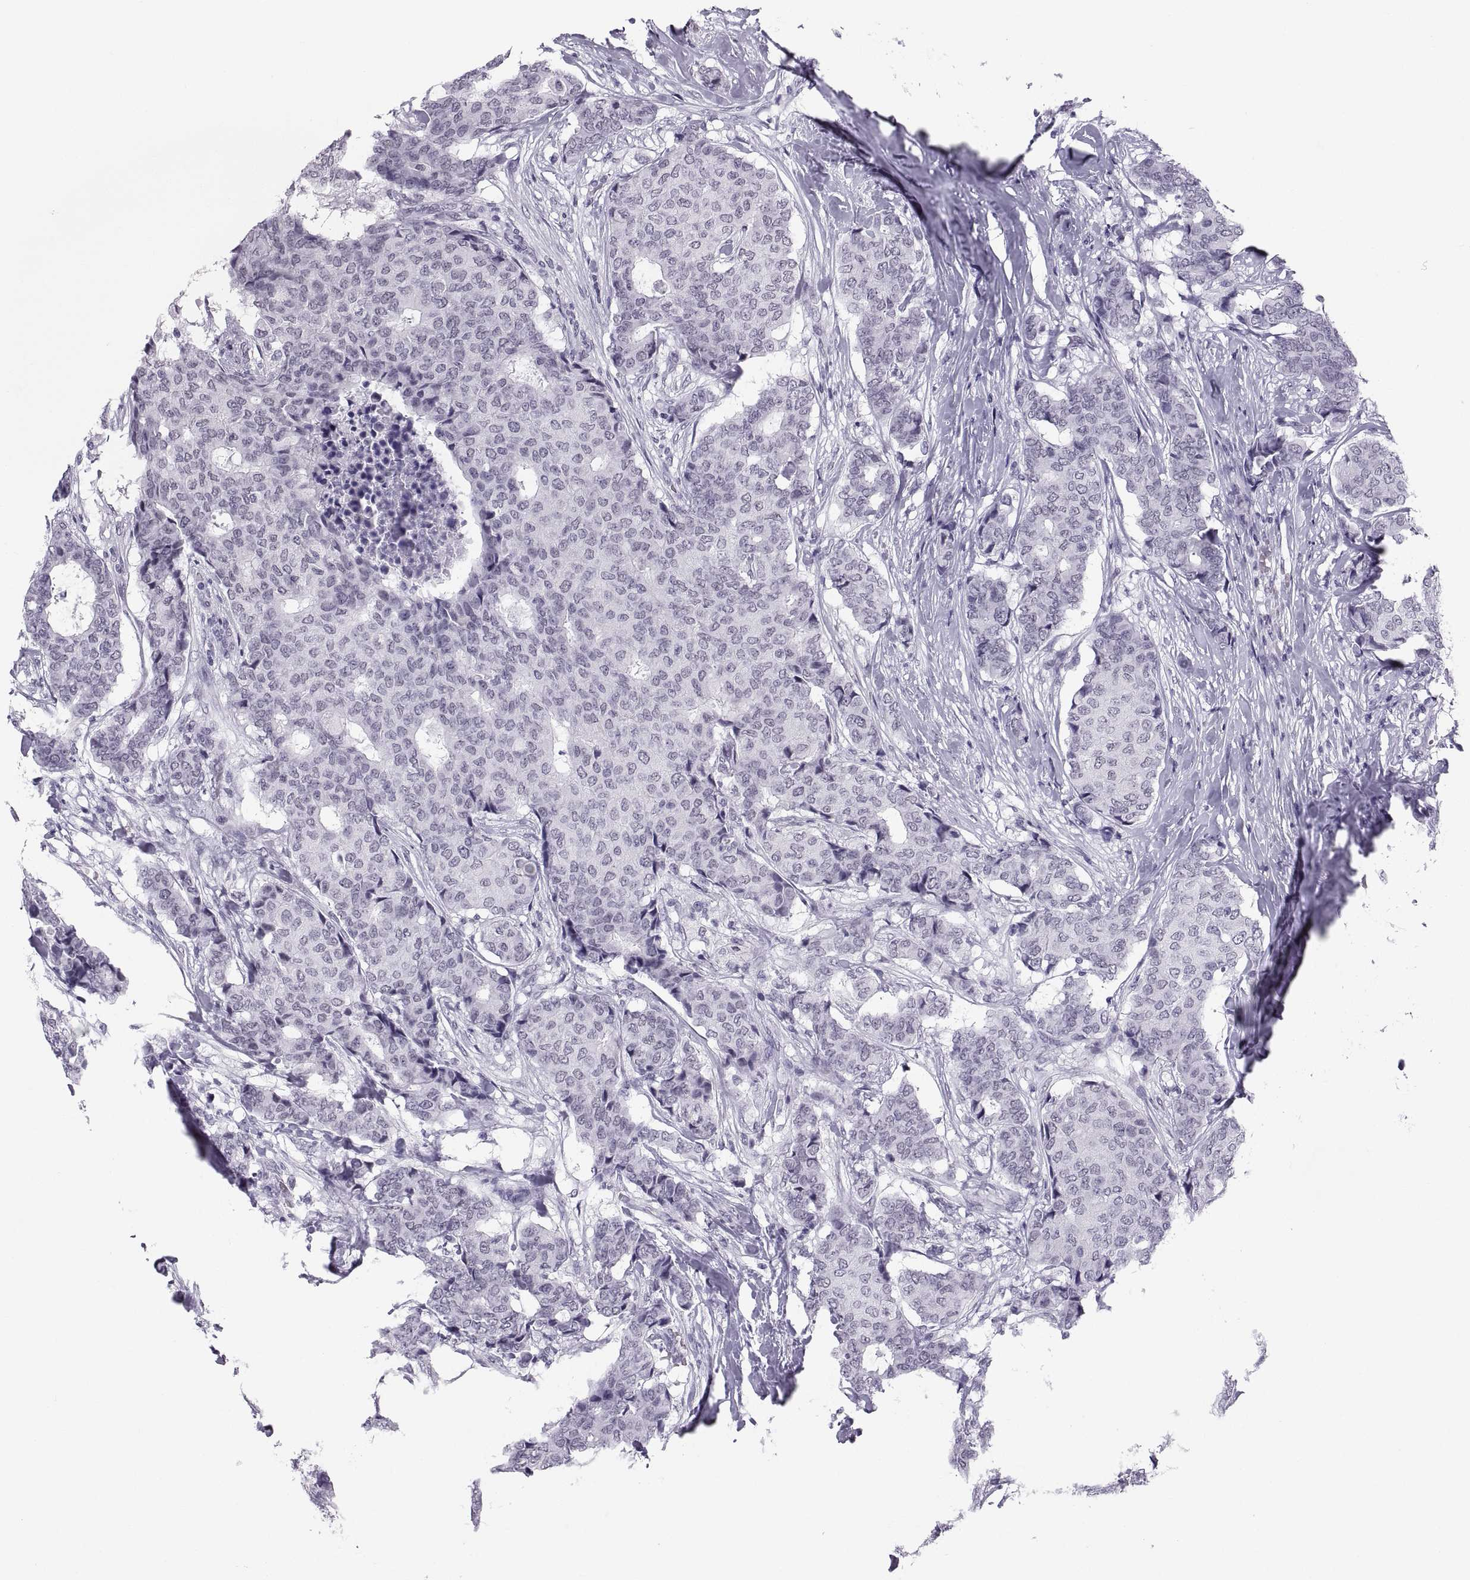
{"staining": {"intensity": "negative", "quantity": "none", "location": "none"}, "tissue": "breast cancer", "cell_type": "Tumor cells", "image_type": "cancer", "snomed": [{"axis": "morphology", "description": "Duct carcinoma"}, {"axis": "topography", "description": "Breast"}], "caption": "Tumor cells are negative for brown protein staining in breast cancer.", "gene": "NEUROD6", "patient": {"sex": "female", "age": 75}}